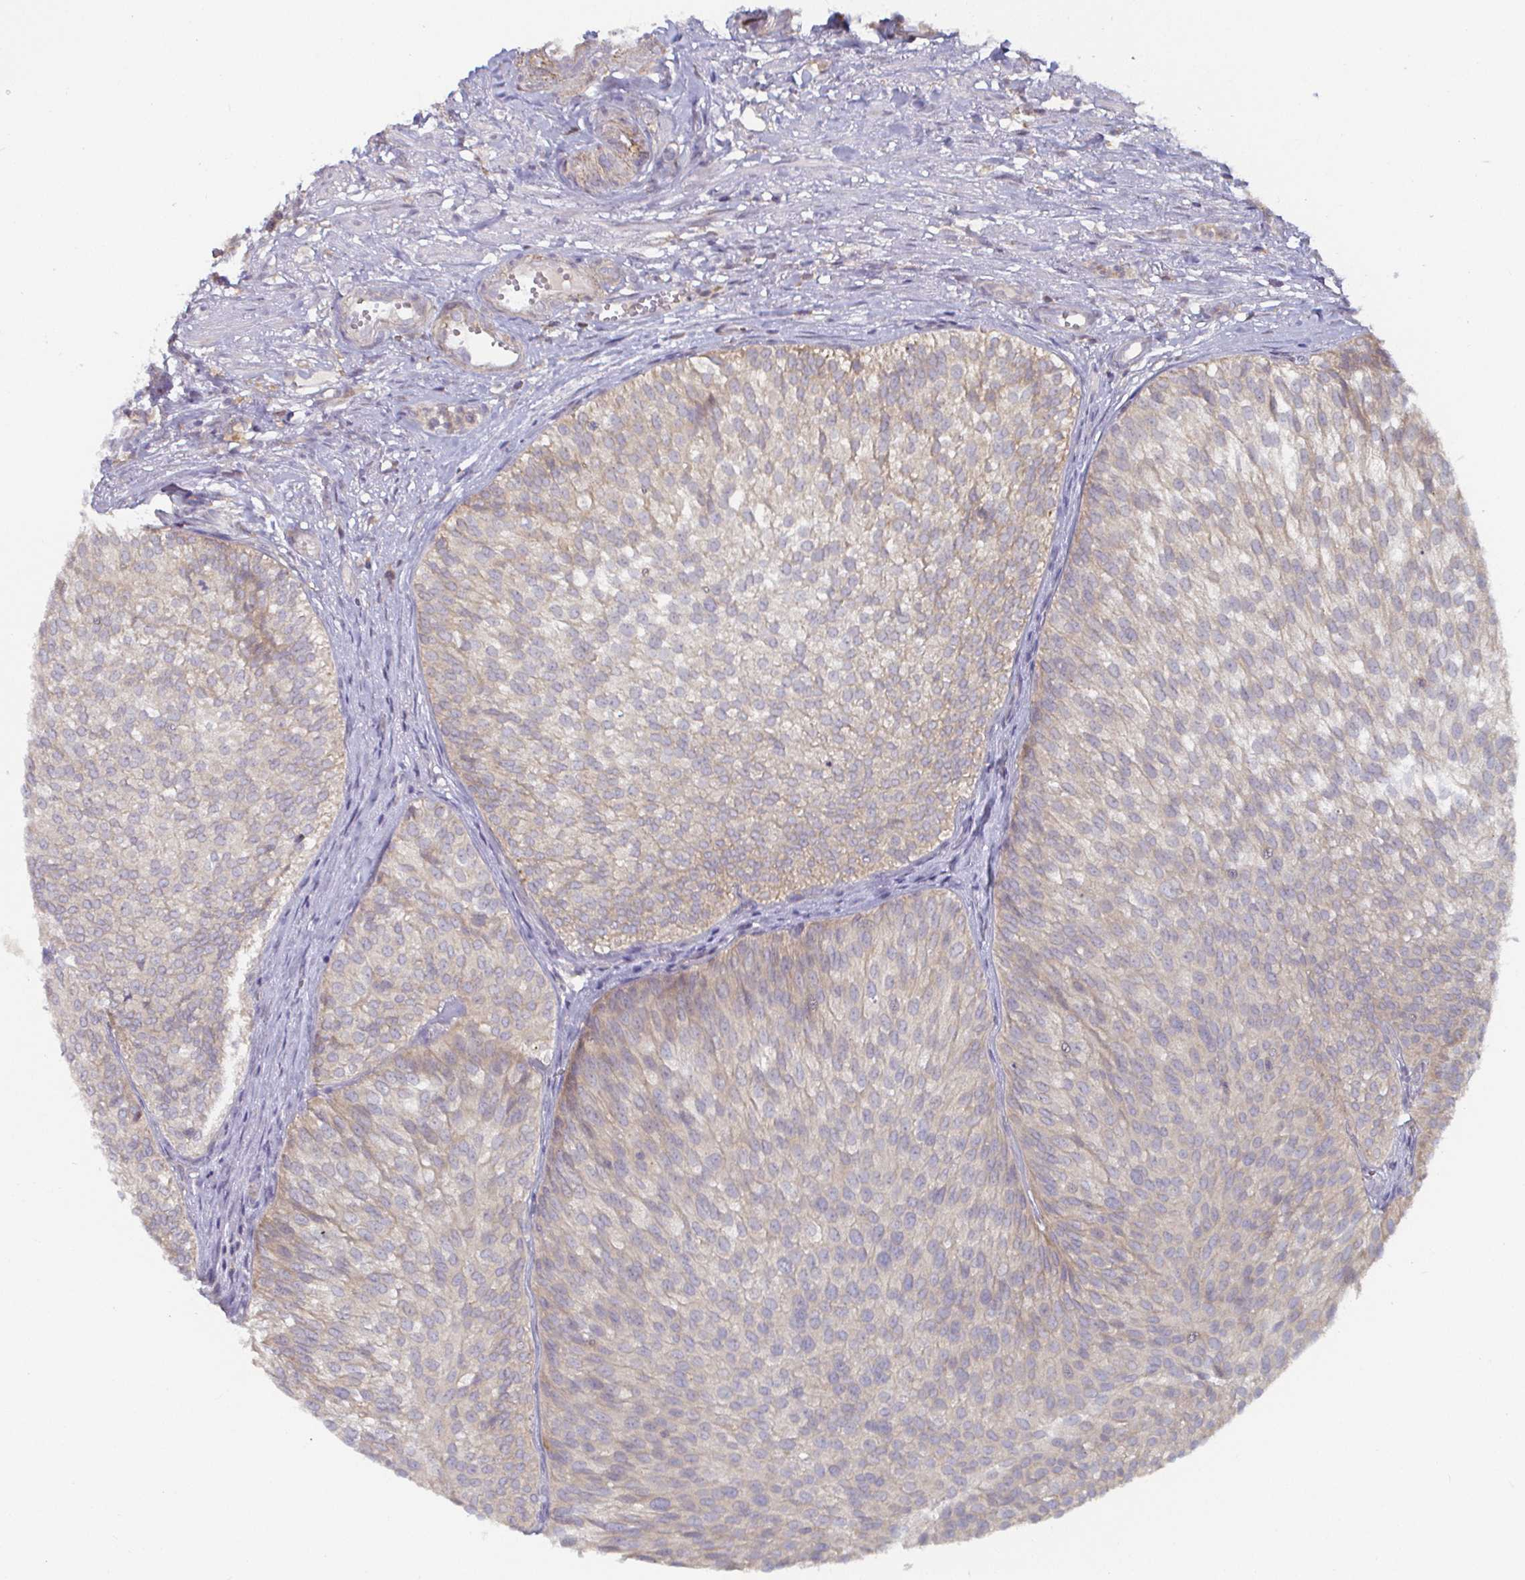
{"staining": {"intensity": "negative", "quantity": "none", "location": "none"}, "tissue": "urothelial cancer", "cell_type": "Tumor cells", "image_type": "cancer", "snomed": [{"axis": "morphology", "description": "Urothelial carcinoma, Low grade"}, {"axis": "topography", "description": "Urinary bladder"}], "caption": "An immunohistochemistry image of urothelial cancer is shown. There is no staining in tumor cells of urothelial cancer.", "gene": "CDH18", "patient": {"sex": "male", "age": 91}}